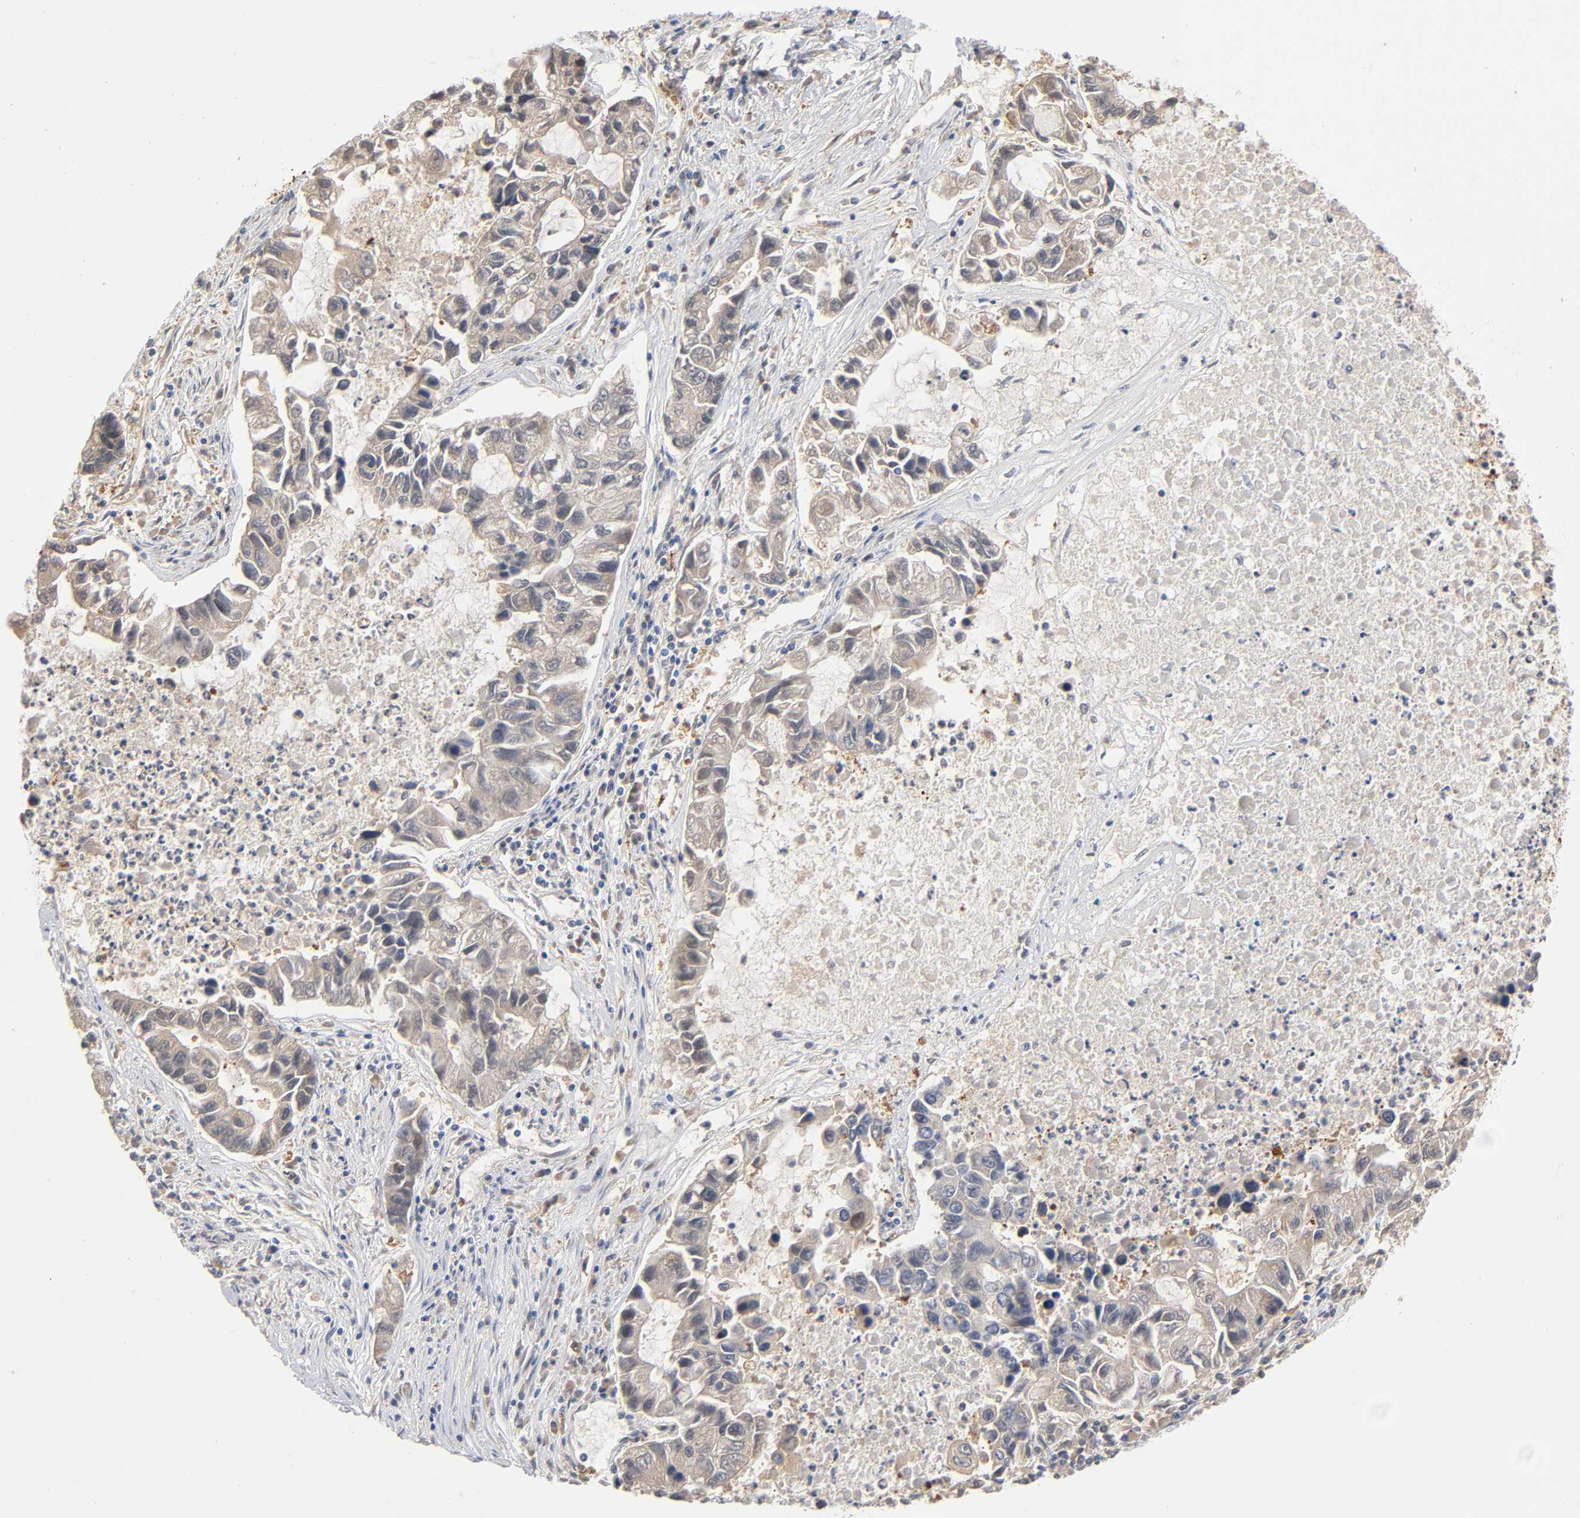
{"staining": {"intensity": "weak", "quantity": "<25%", "location": "cytoplasmic/membranous"}, "tissue": "lung cancer", "cell_type": "Tumor cells", "image_type": "cancer", "snomed": [{"axis": "morphology", "description": "Adenocarcinoma, NOS"}, {"axis": "topography", "description": "Lung"}], "caption": "DAB (3,3'-diaminobenzidine) immunohistochemical staining of lung cancer (adenocarcinoma) displays no significant expression in tumor cells. Brightfield microscopy of IHC stained with DAB (brown) and hematoxylin (blue), captured at high magnification.", "gene": "DFFB", "patient": {"sex": "female", "age": 51}}